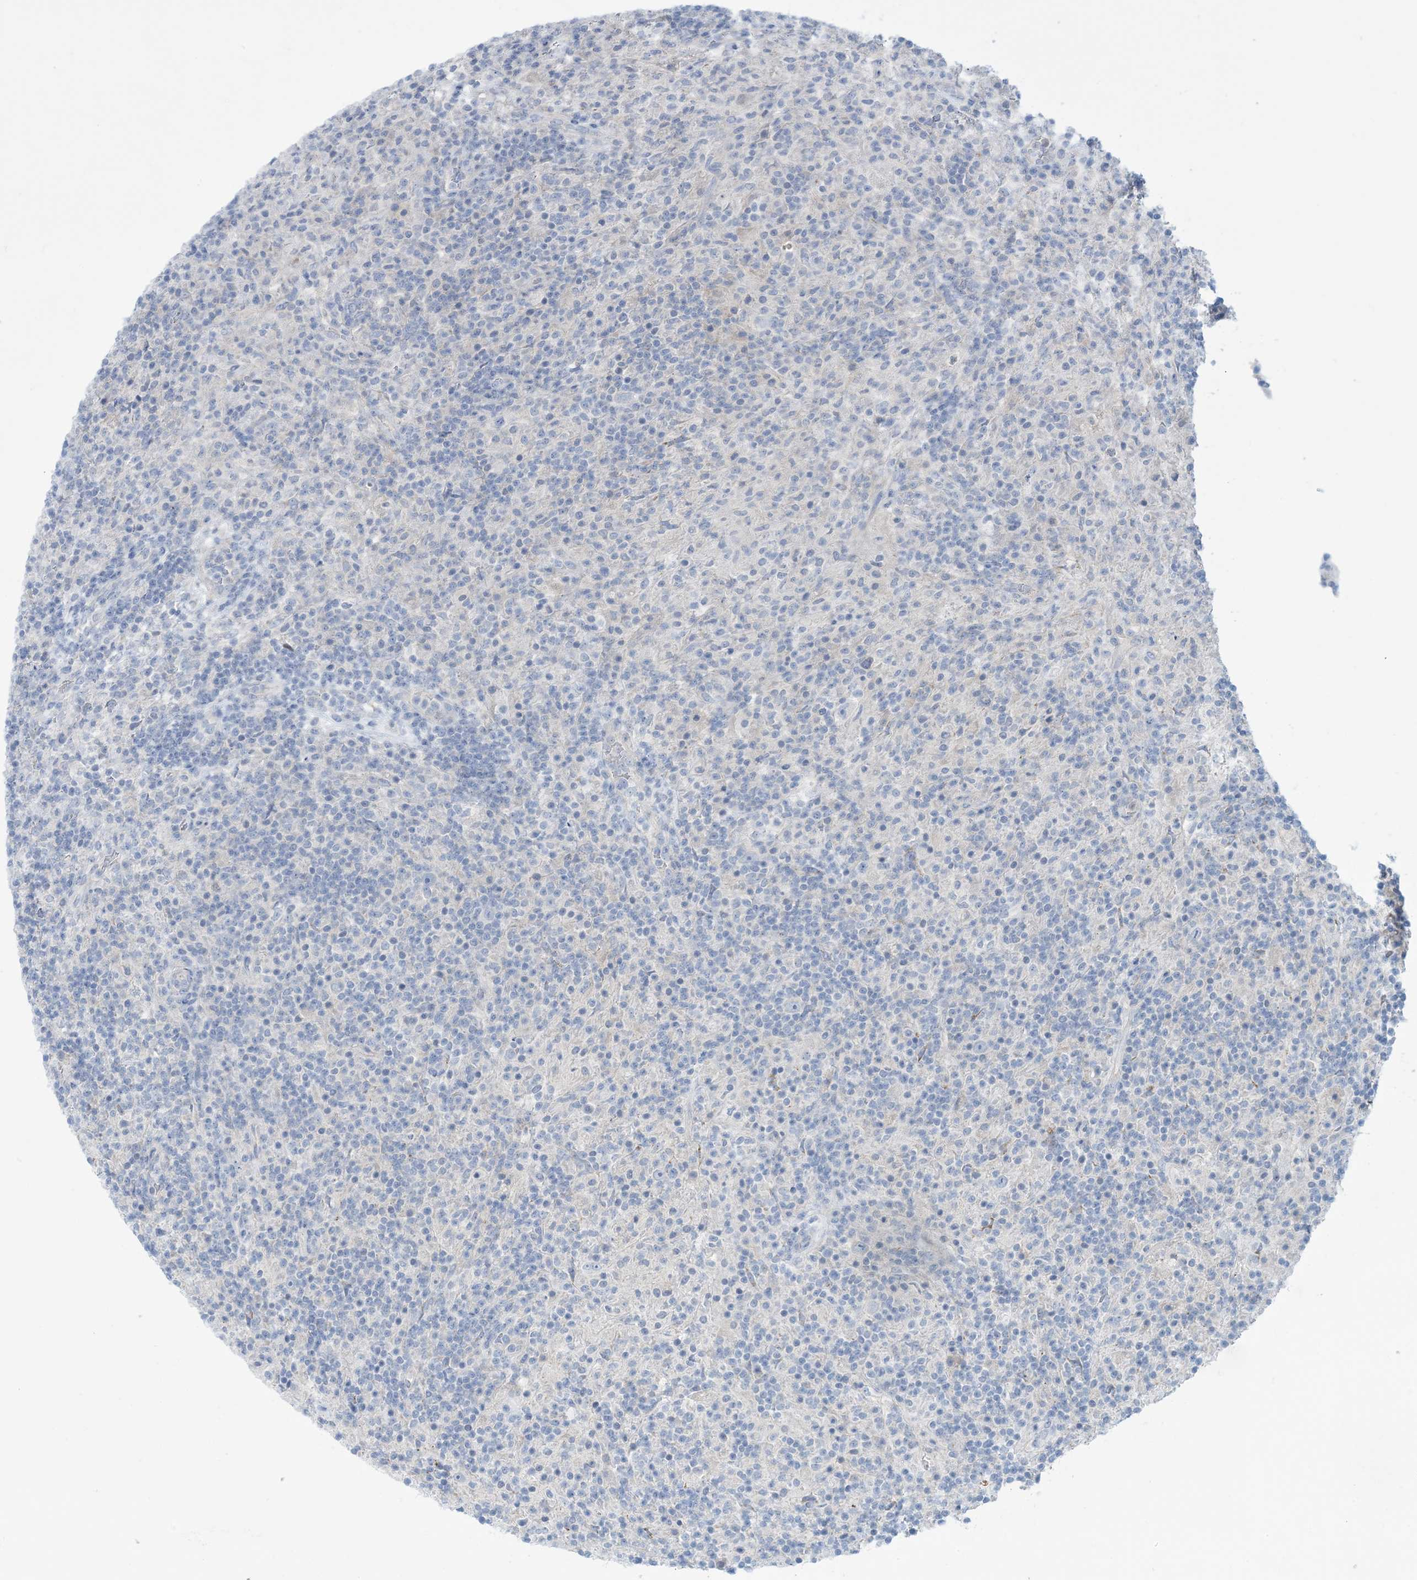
{"staining": {"intensity": "negative", "quantity": "none", "location": "none"}, "tissue": "lymphoma", "cell_type": "Tumor cells", "image_type": "cancer", "snomed": [{"axis": "morphology", "description": "Hodgkin's disease, NOS"}, {"axis": "topography", "description": "Lymph node"}], "caption": "The photomicrograph shows no staining of tumor cells in lymphoma.", "gene": "MTHFD2L", "patient": {"sex": "male", "age": 70}}